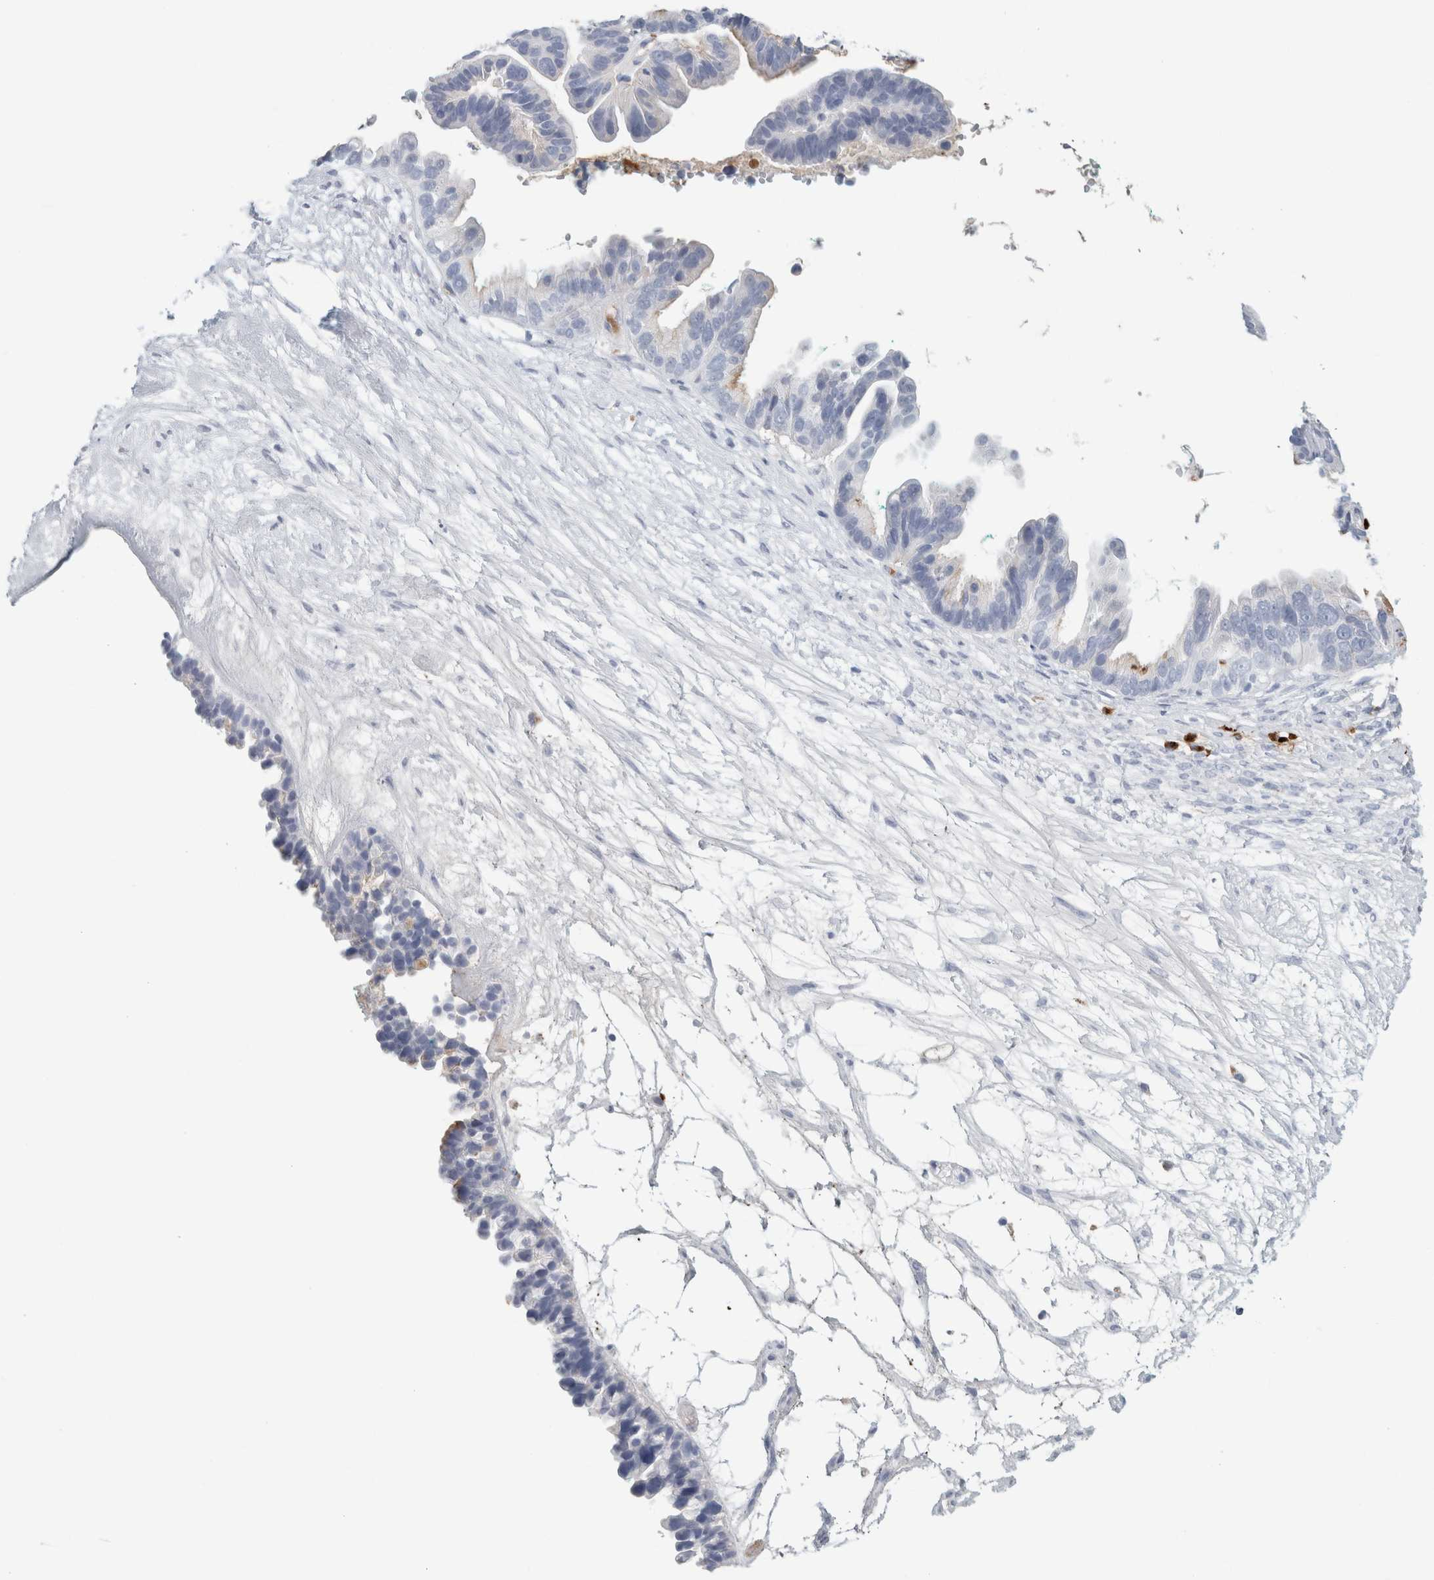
{"staining": {"intensity": "negative", "quantity": "none", "location": "none"}, "tissue": "ovarian cancer", "cell_type": "Tumor cells", "image_type": "cancer", "snomed": [{"axis": "morphology", "description": "Cystadenocarcinoma, serous, NOS"}, {"axis": "topography", "description": "Ovary"}], "caption": "This photomicrograph is of ovarian cancer (serous cystadenocarcinoma) stained with immunohistochemistry (IHC) to label a protein in brown with the nuclei are counter-stained blue. There is no expression in tumor cells.", "gene": "IL6", "patient": {"sex": "female", "age": 56}}